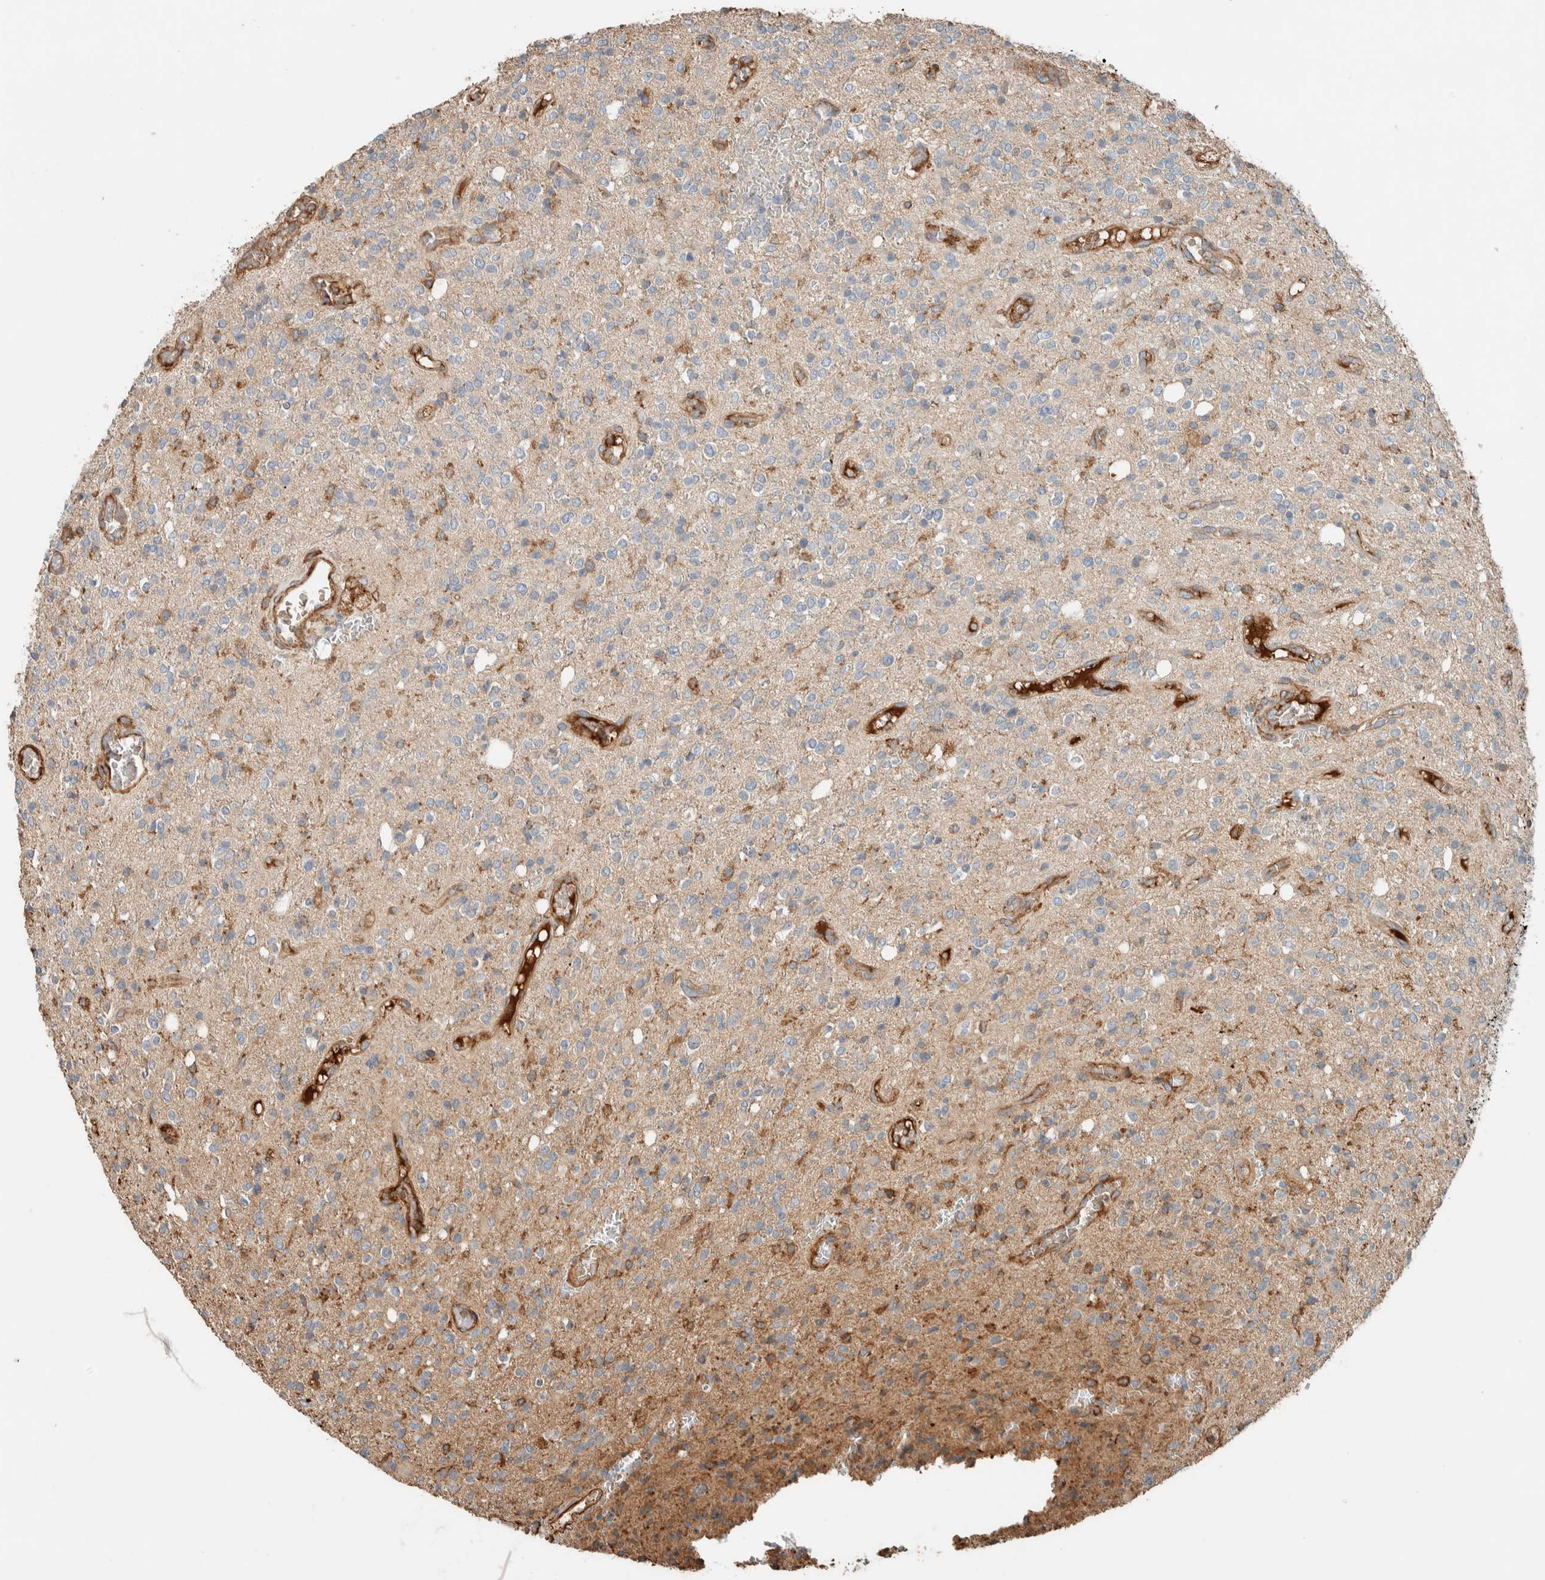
{"staining": {"intensity": "weak", "quantity": "25%-75%", "location": "cytoplasmic/membranous"}, "tissue": "glioma", "cell_type": "Tumor cells", "image_type": "cancer", "snomed": [{"axis": "morphology", "description": "Glioma, malignant, High grade"}, {"axis": "topography", "description": "Brain"}], "caption": "Protein expression analysis of glioma reveals weak cytoplasmic/membranous staining in about 25%-75% of tumor cells.", "gene": "CTBP2", "patient": {"sex": "male", "age": 34}}